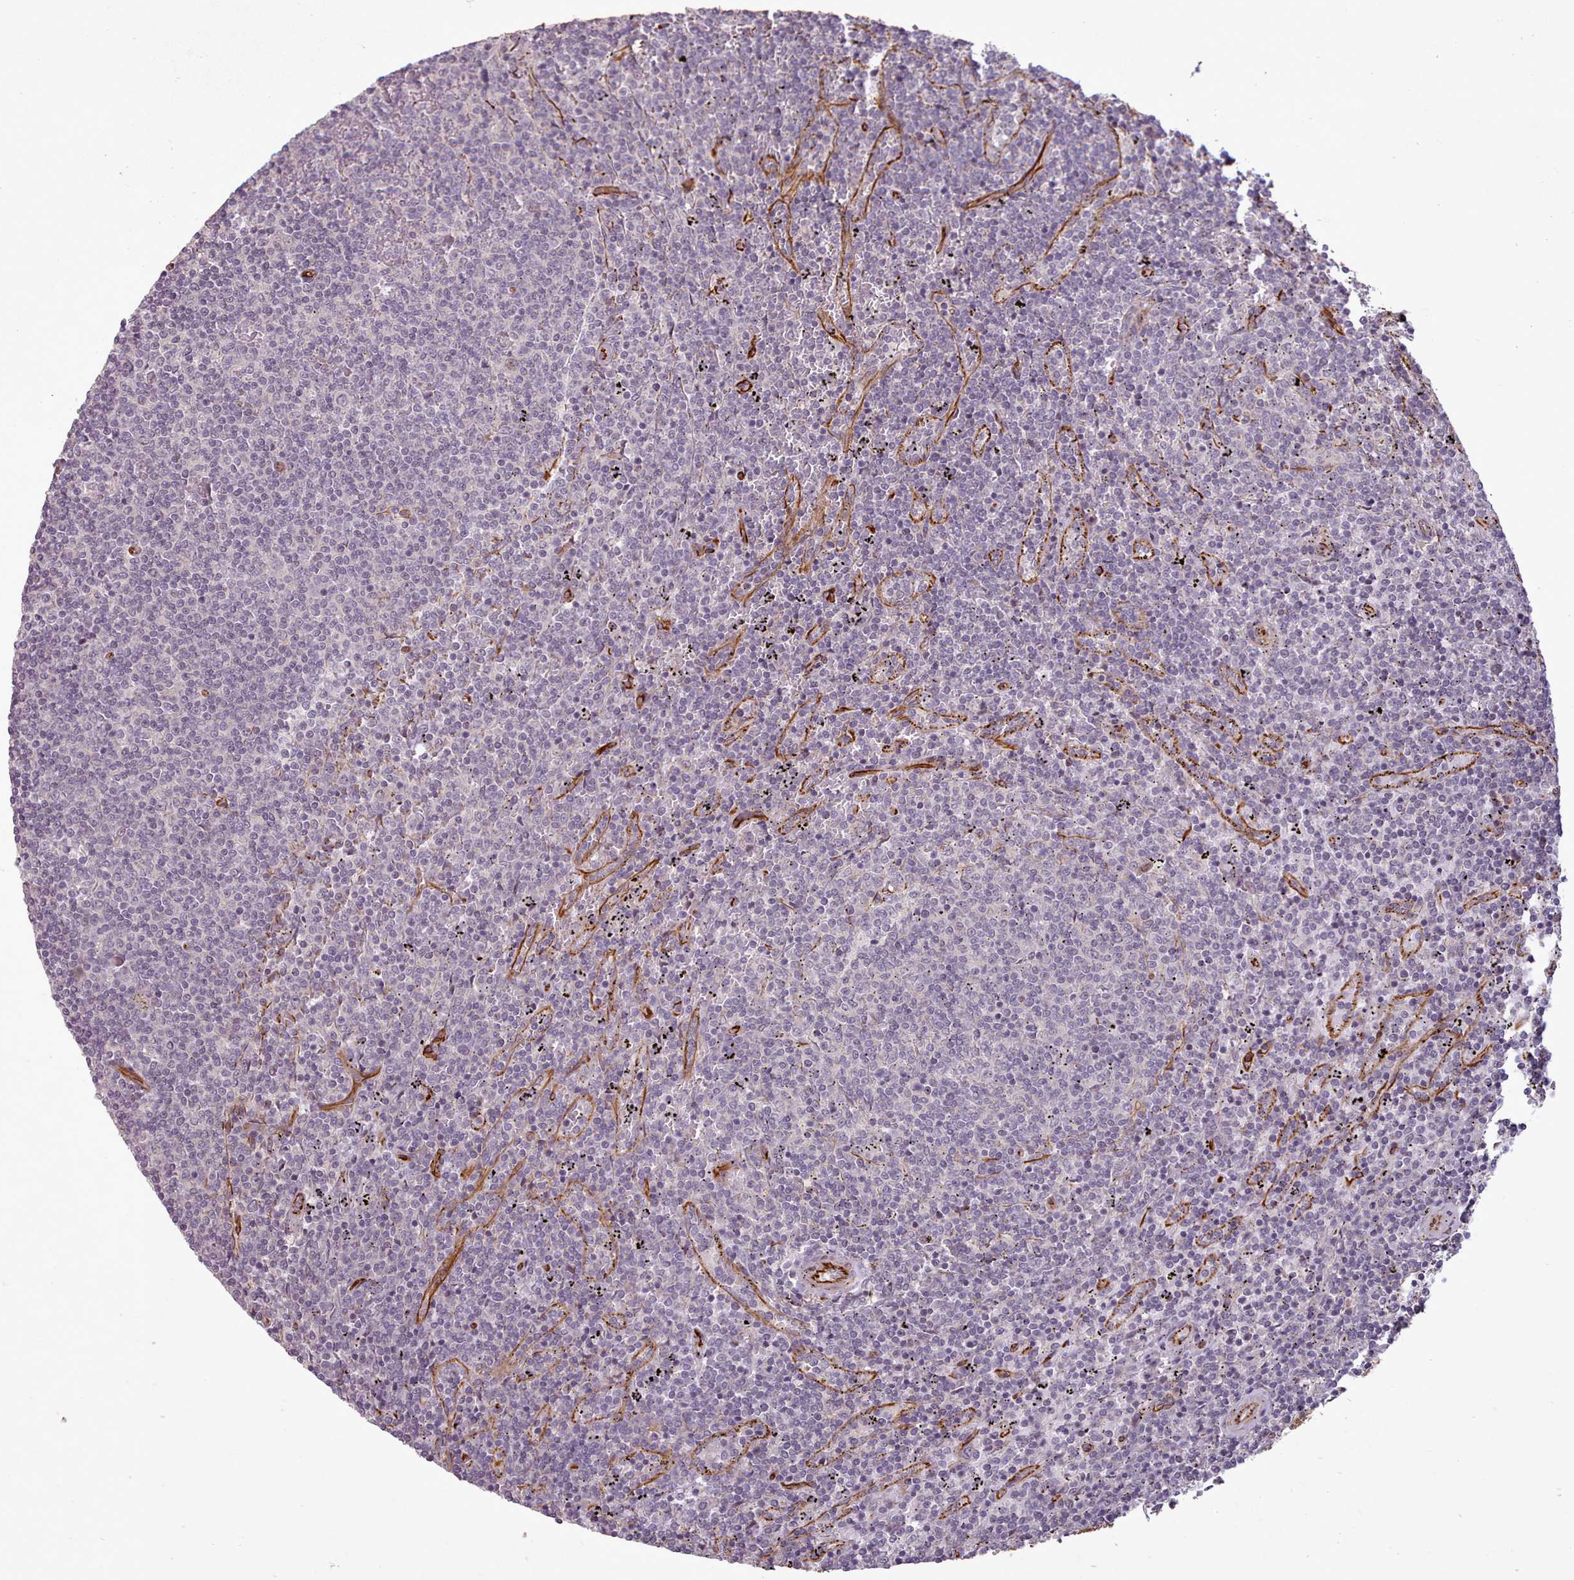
{"staining": {"intensity": "negative", "quantity": "none", "location": "none"}, "tissue": "lymphoma", "cell_type": "Tumor cells", "image_type": "cancer", "snomed": [{"axis": "morphology", "description": "Malignant lymphoma, non-Hodgkin's type, Low grade"}, {"axis": "topography", "description": "Spleen"}], "caption": "This is an immunohistochemistry (IHC) micrograph of lymphoma. There is no expression in tumor cells.", "gene": "GBGT1", "patient": {"sex": "female", "age": 50}}